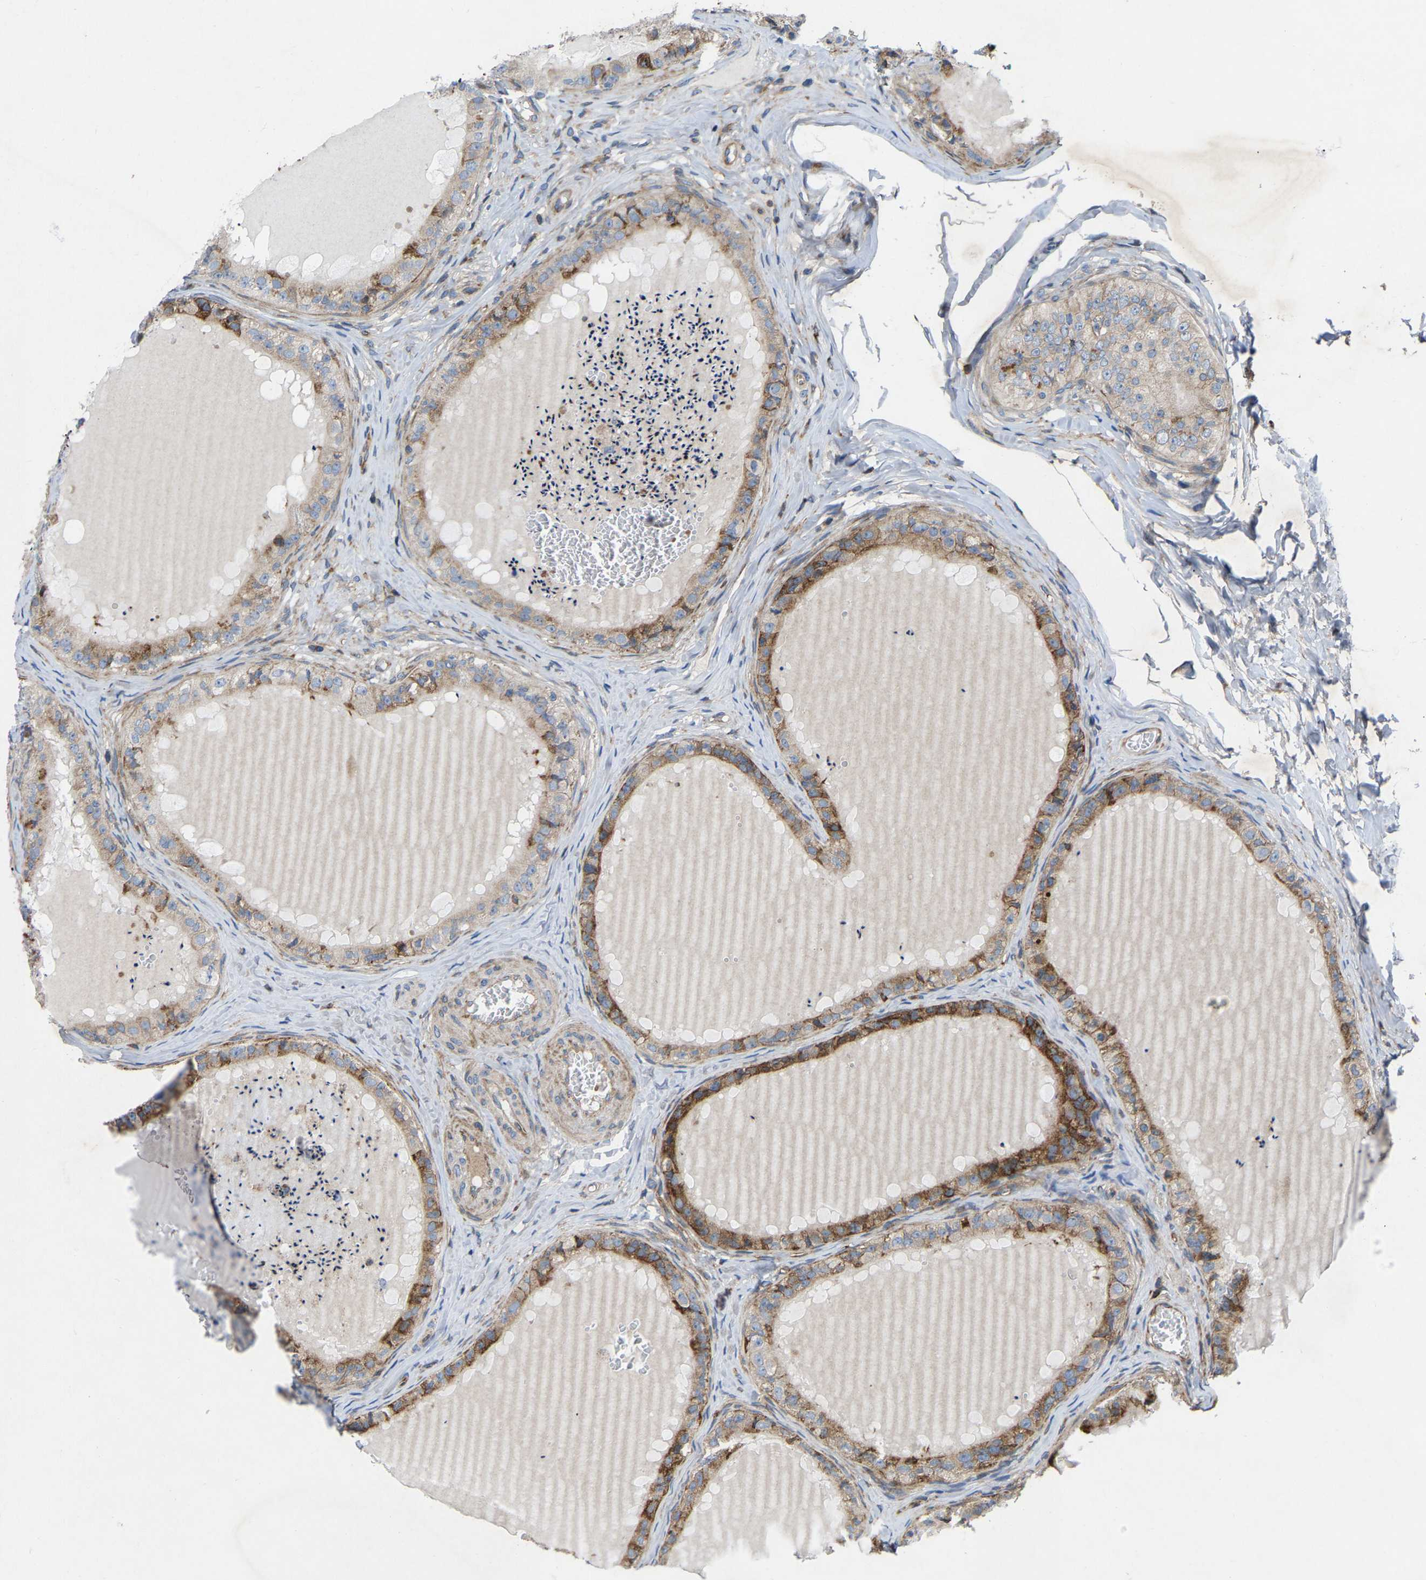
{"staining": {"intensity": "strong", "quantity": "25%-75%", "location": "cytoplasmic/membranous"}, "tissue": "epididymis", "cell_type": "Glandular cells", "image_type": "normal", "snomed": [{"axis": "morphology", "description": "Normal tissue, NOS"}, {"axis": "topography", "description": "Epididymis"}], "caption": "A high amount of strong cytoplasmic/membranous expression is seen in approximately 25%-75% of glandular cells in benign epididymis.", "gene": "TOR1B", "patient": {"sex": "male", "age": 31}}